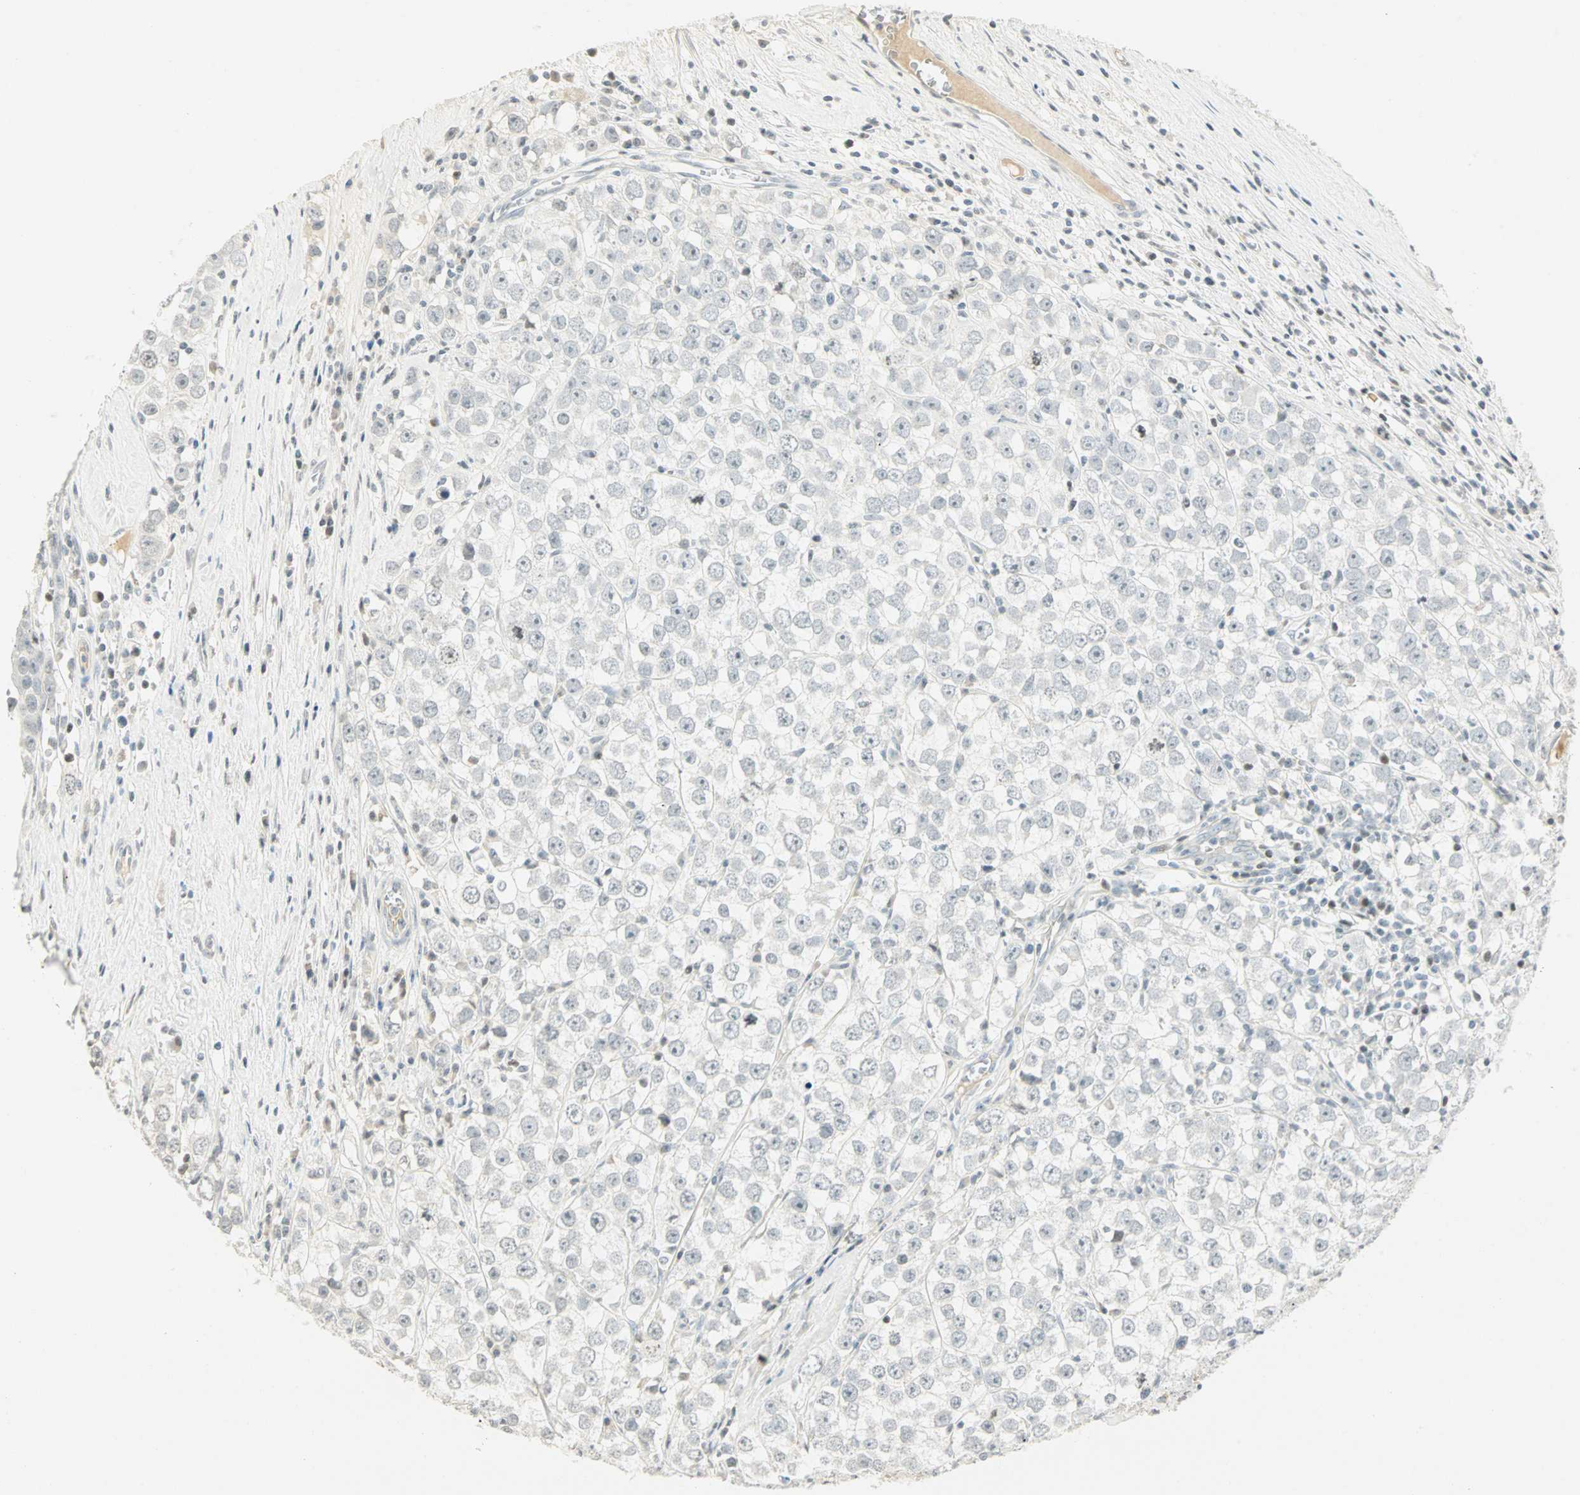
{"staining": {"intensity": "weak", "quantity": "<25%", "location": "nuclear"}, "tissue": "testis cancer", "cell_type": "Tumor cells", "image_type": "cancer", "snomed": [{"axis": "morphology", "description": "Seminoma, NOS"}, {"axis": "morphology", "description": "Carcinoma, Embryonal, NOS"}, {"axis": "topography", "description": "Testis"}], "caption": "Tumor cells are negative for brown protein staining in testis cancer.", "gene": "SMAD3", "patient": {"sex": "male", "age": 52}}